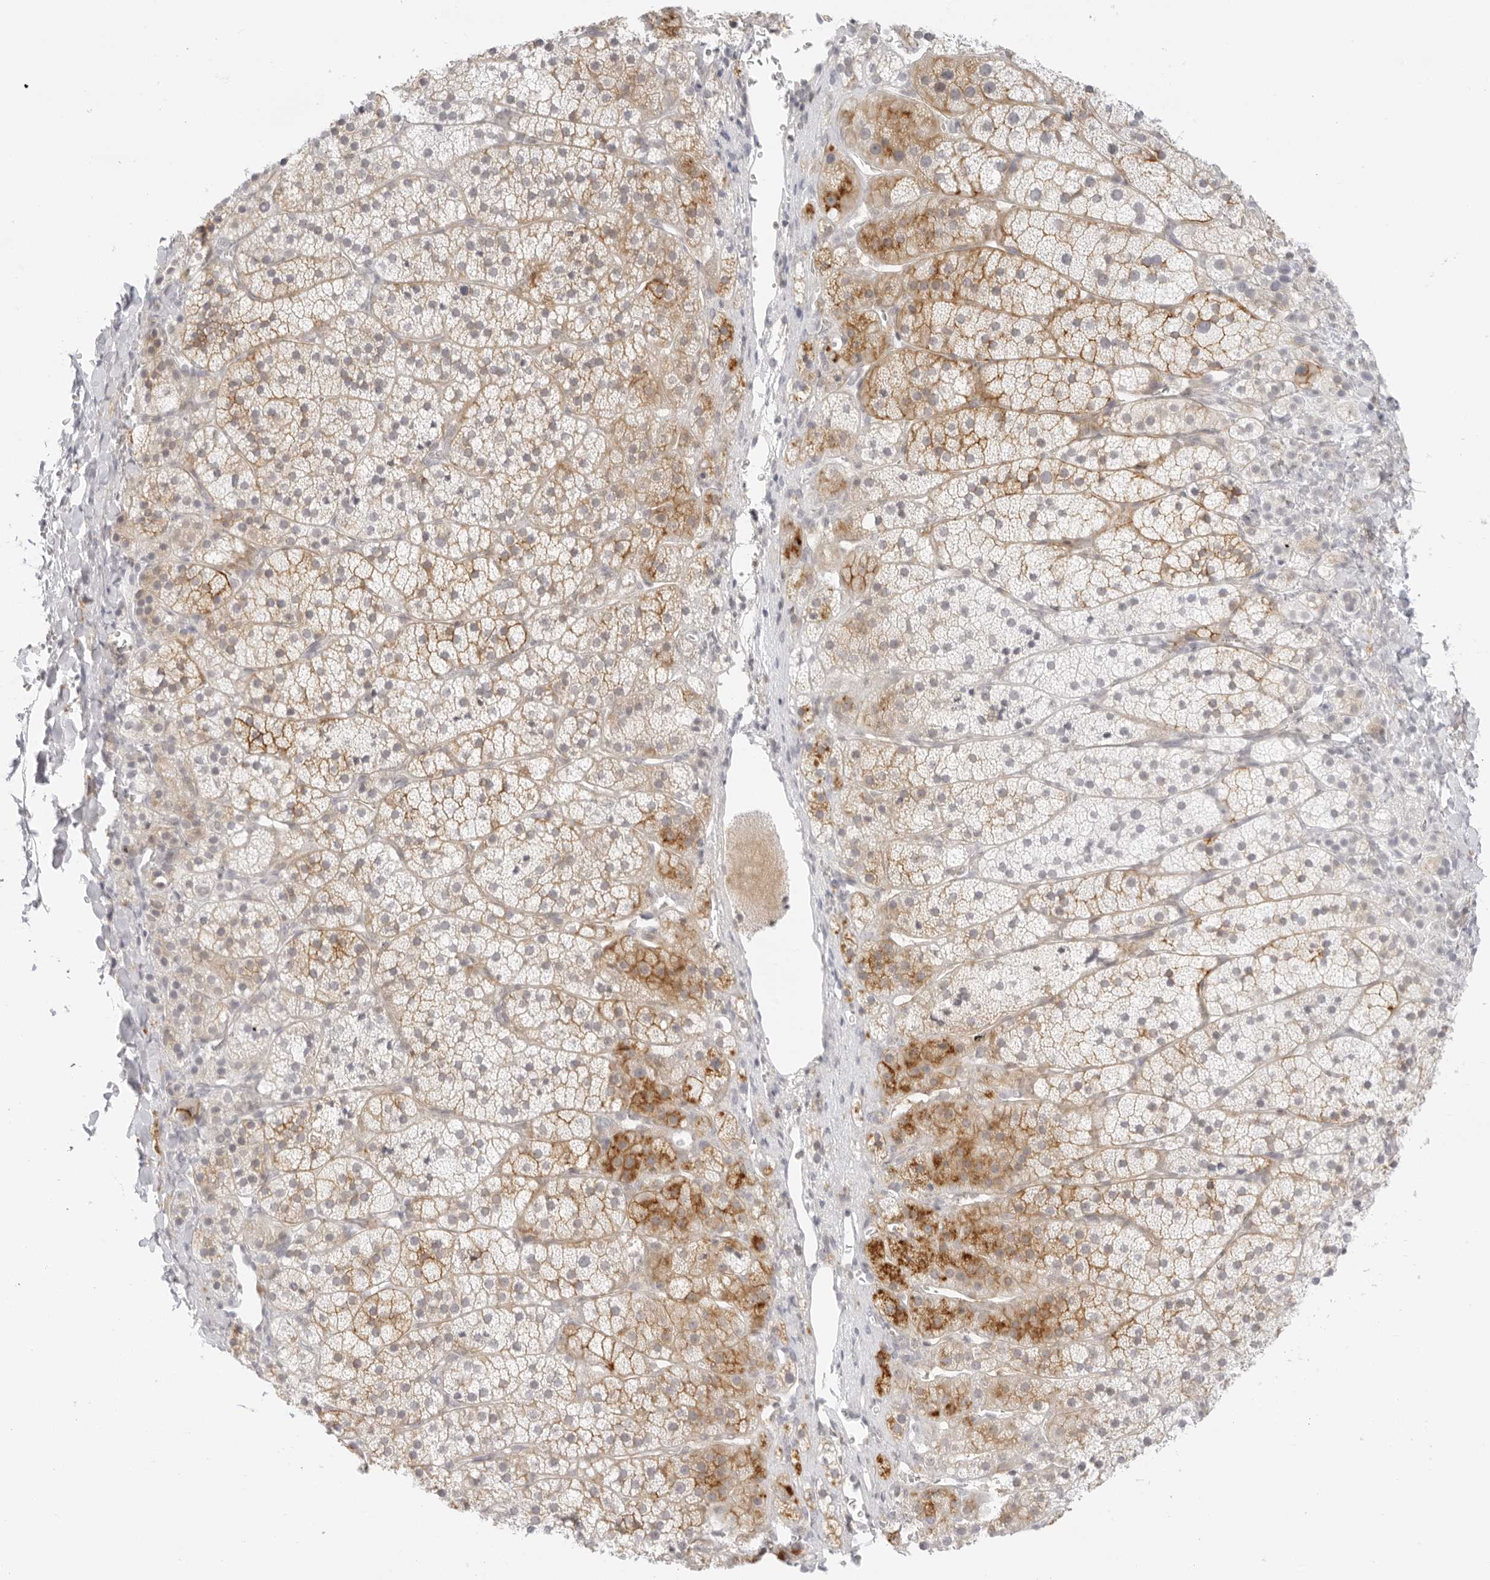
{"staining": {"intensity": "moderate", "quantity": "25%-75%", "location": "cytoplasmic/membranous"}, "tissue": "adrenal gland", "cell_type": "Glandular cells", "image_type": "normal", "snomed": [{"axis": "morphology", "description": "Normal tissue, NOS"}, {"axis": "topography", "description": "Adrenal gland"}], "caption": "Protein staining displays moderate cytoplasmic/membranous staining in approximately 25%-75% of glandular cells in normal adrenal gland.", "gene": "TNFRSF14", "patient": {"sex": "female", "age": 44}}